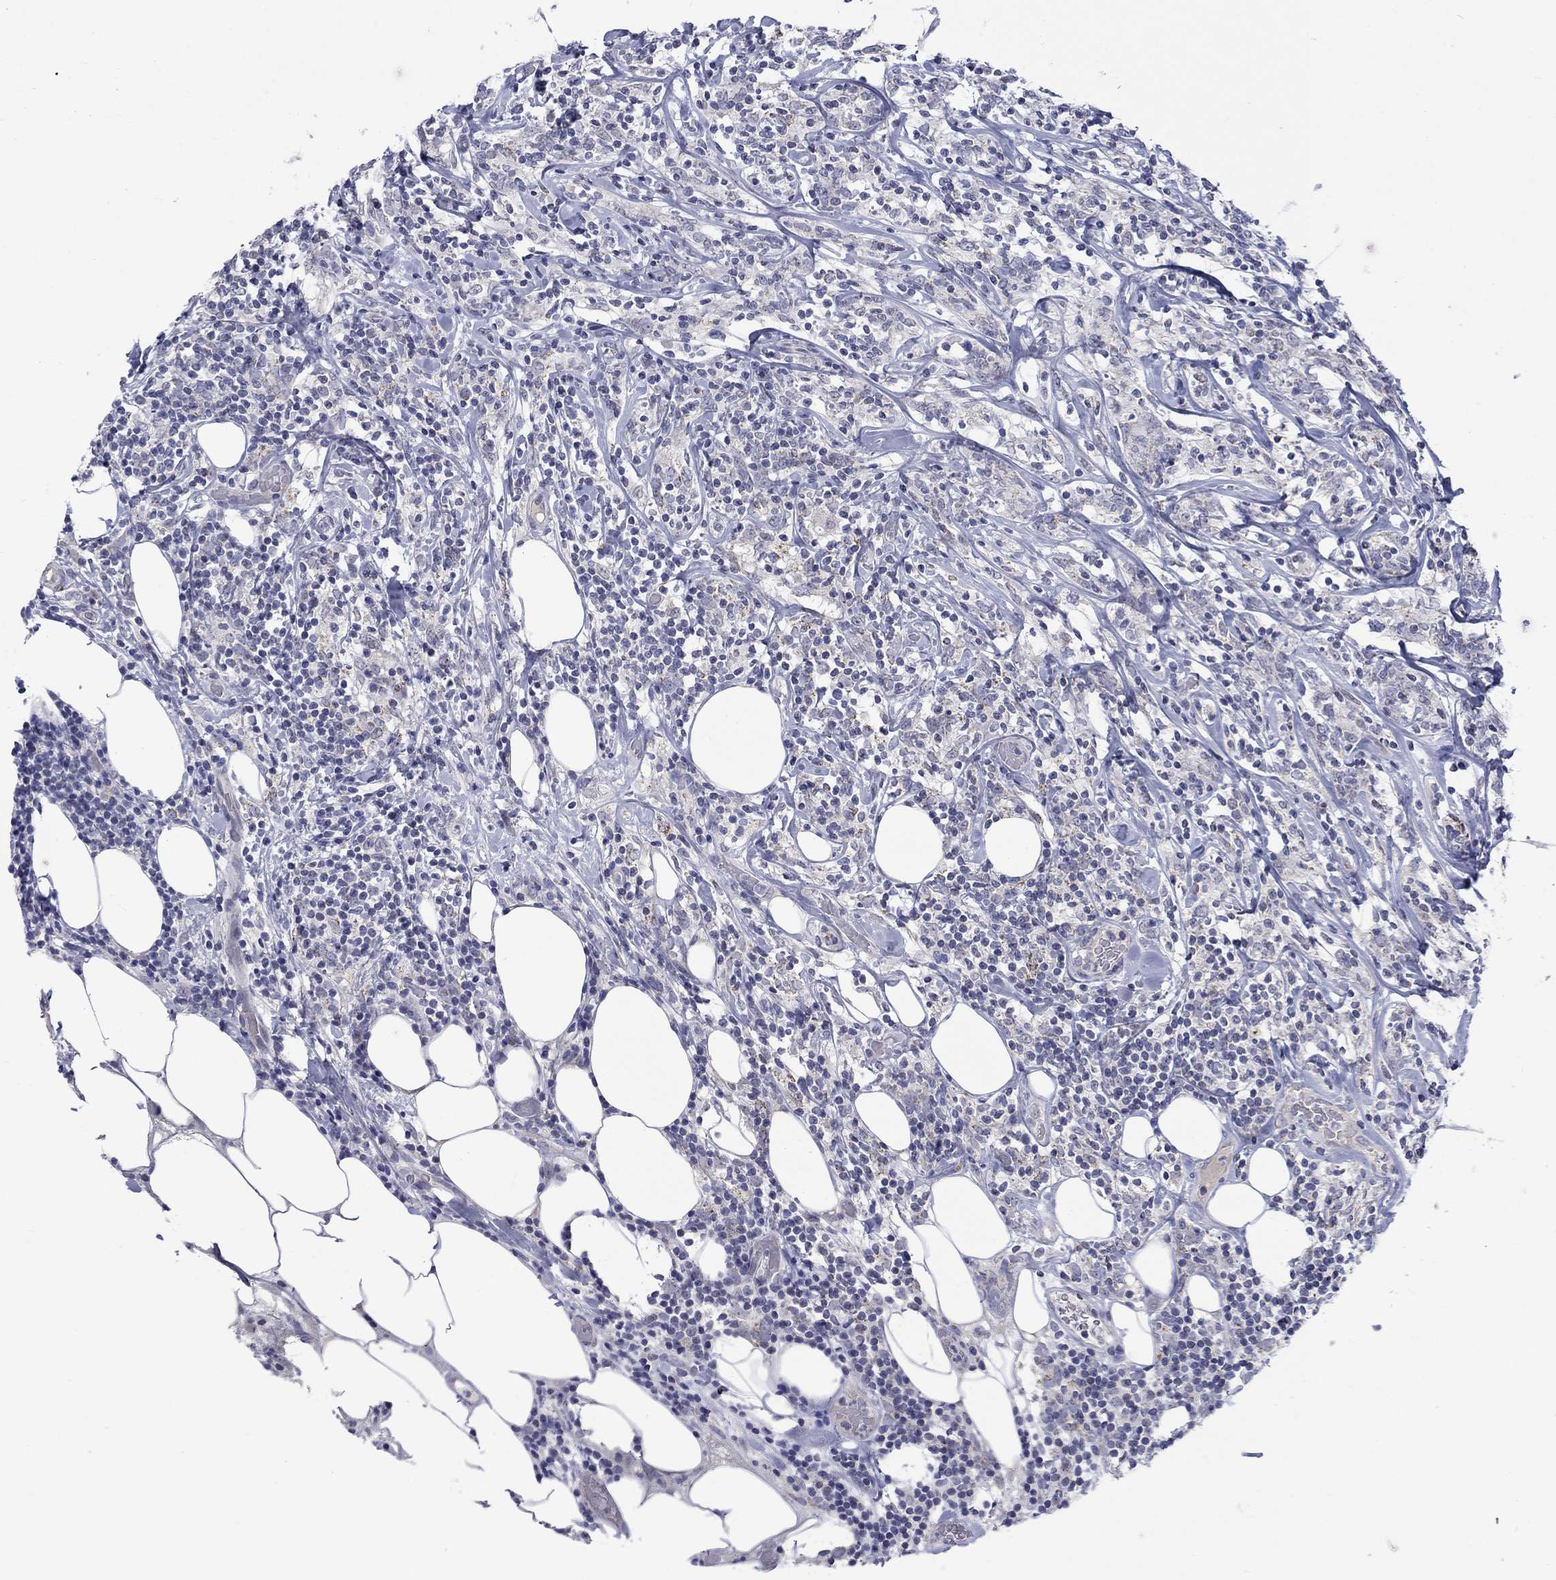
{"staining": {"intensity": "negative", "quantity": "none", "location": "none"}, "tissue": "lymphoma", "cell_type": "Tumor cells", "image_type": "cancer", "snomed": [{"axis": "morphology", "description": "Malignant lymphoma, non-Hodgkin's type, High grade"}, {"axis": "topography", "description": "Lymph node"}], "caption": "Immunohistochemistry (IHC) histopathology image of neoplastic tissue: high-grade malignant lymphoma, non-Hodgkin's type stained with DAB exhibits no significant protein staining in tumor cells.", "gene": "KCNJ16", "patient": {"sex": "female", "age": 84}}